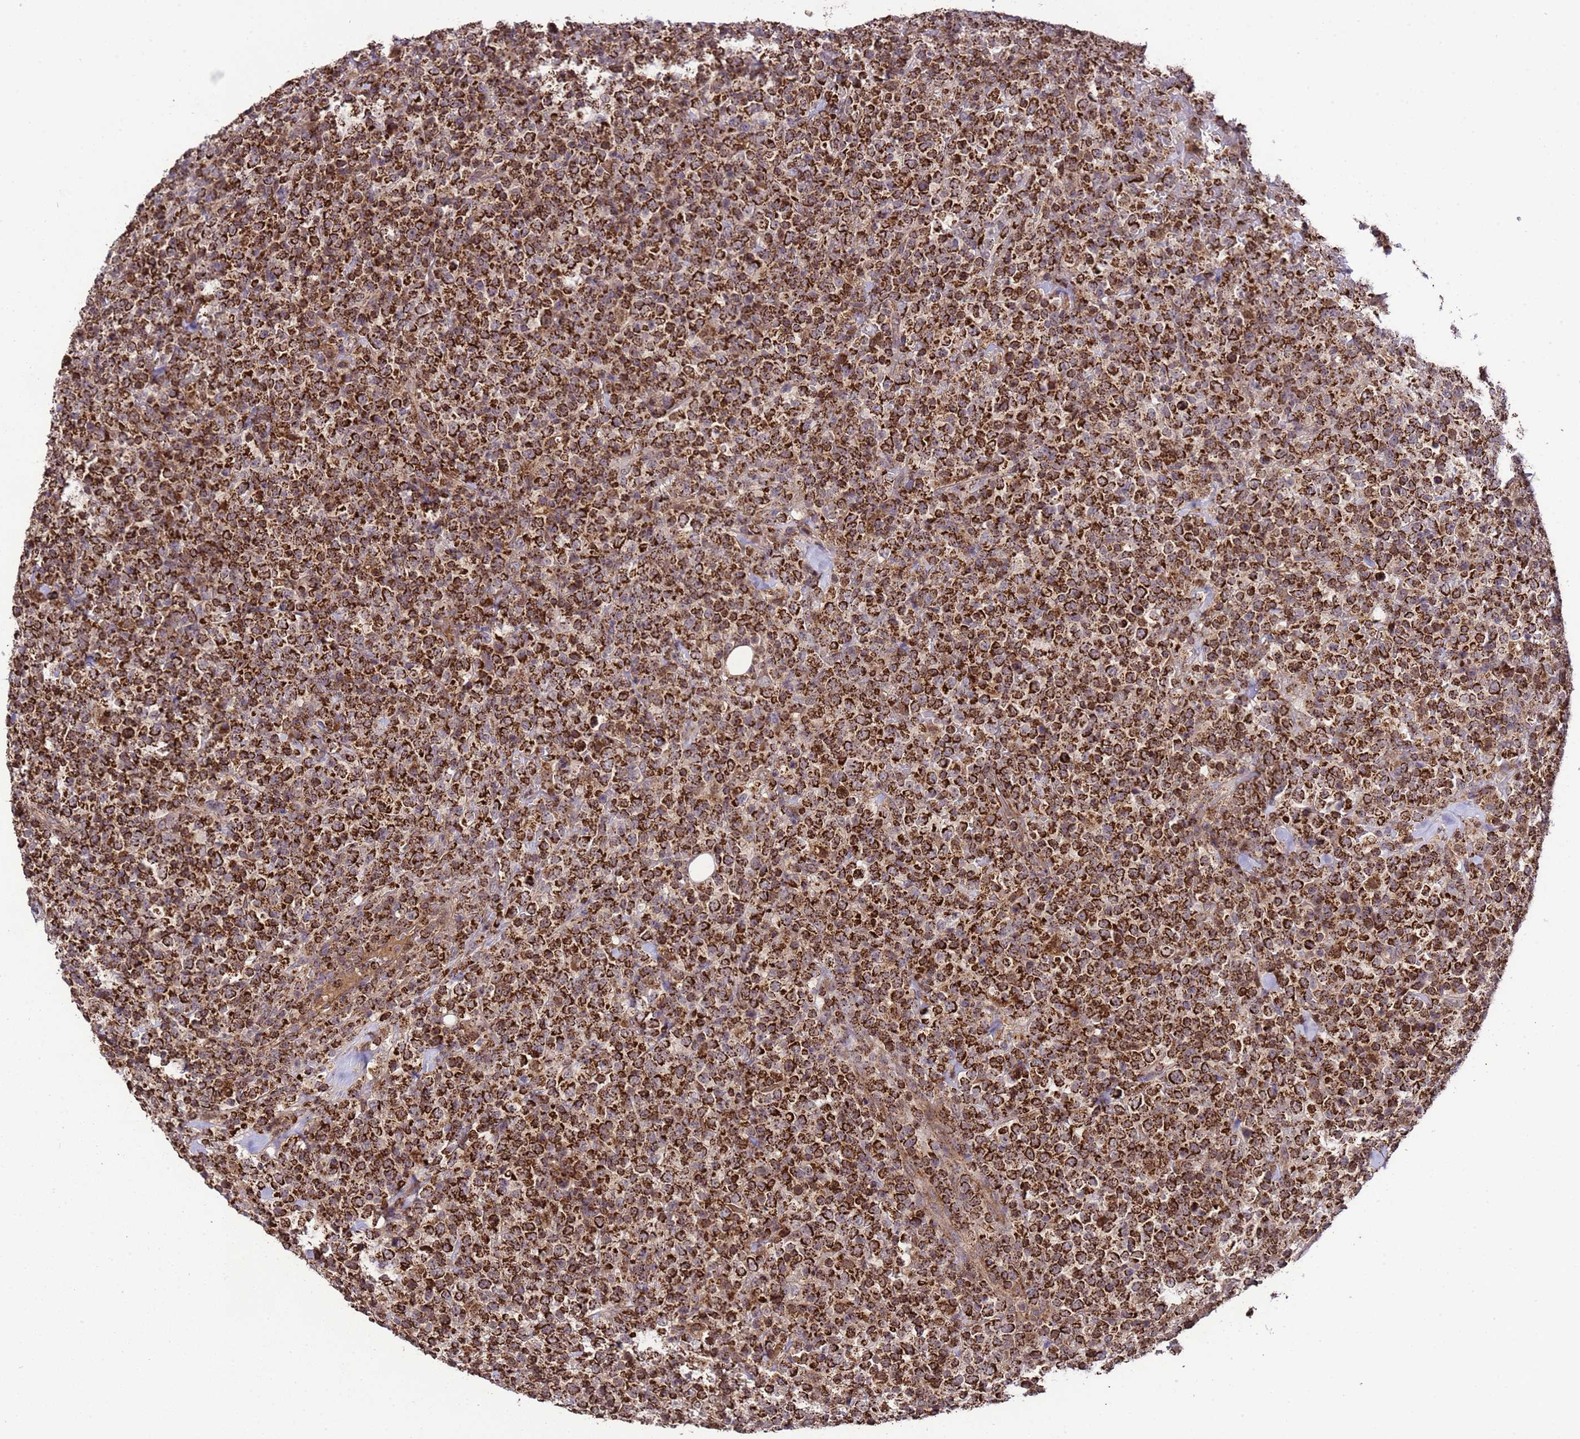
{"staining": {"intensity": "strong", "quantity": ">75%", "location": "cytoplasmic/membranous"}, "tissue": "lymphoma", "cell_type": "Tumor cells", "image_type": "cancer", "snomed": [{"axis": "morphology", "description": "Malignant lymphoma, non-Hodgkin's type, High grade"}, {"axis": "topography", "description": "Colon"}], "caption": "Human malignant lymphoma, non-Hodgkin's type (high-grade) stained for a protein (brown) shows strong cytoplasmic/membranous positive positivity in about >75% of tumor cells.", "gene": "HSPBAP1", "patient": {"sex": "female", "age": 53}}